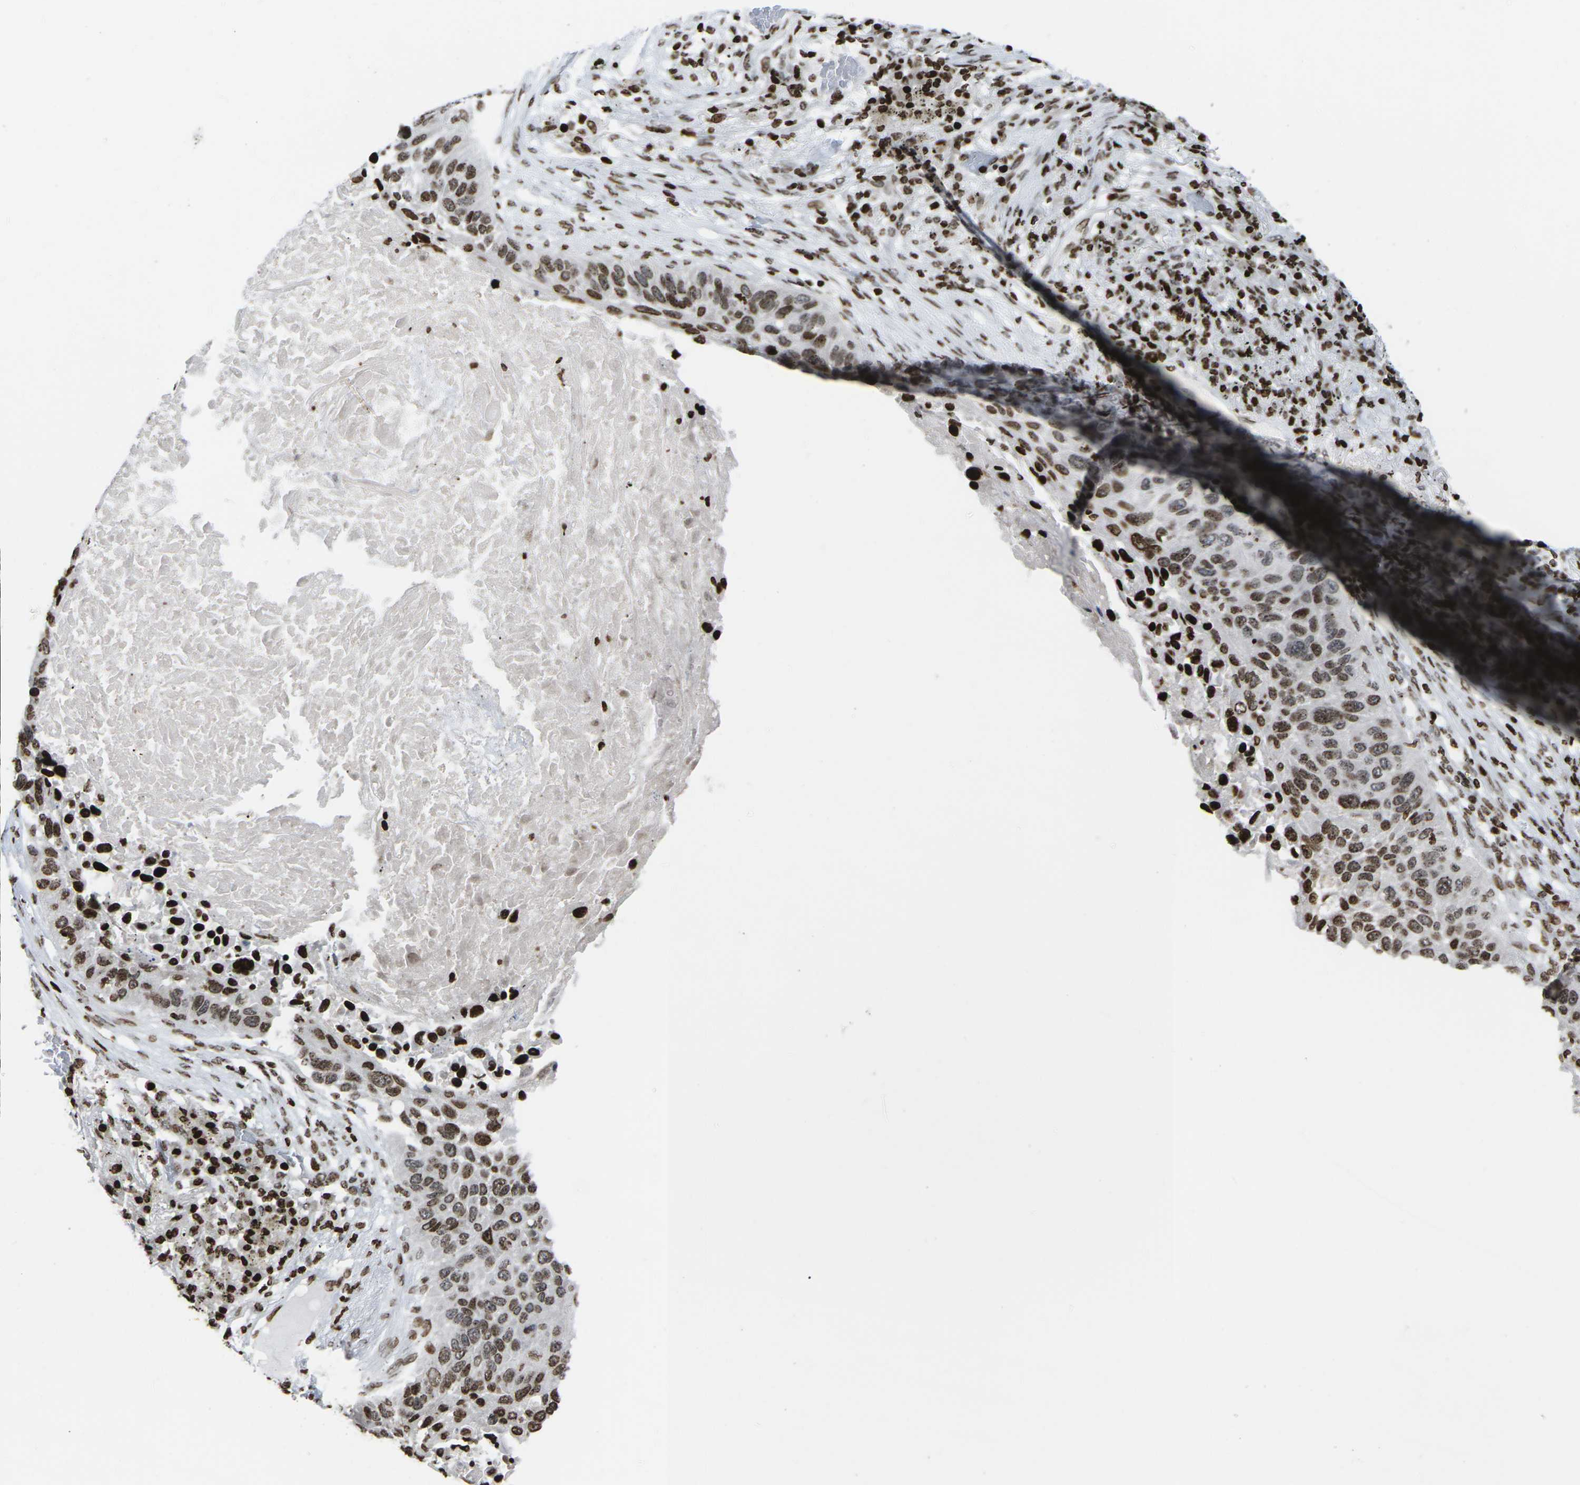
{"staining": {"intensity": "moderate", "quantity": ">75%", "location": "nuclear"}, "tissue": "lung cancer", "cell_type": "Tumor cells", "image_type": "cancer", "snomed": [{"axis": "morphology", "description": "Squamous cell carcinoma, NOS"}, {"axis": "topography", "description": "Lung"}], "caption": "Immunohistochemistry (IHC) histopathology image of neoplastic tissue: lung squamous cell carcinoma stained using immunohistochemistry displays medium levels of moderate protein expression localized specifically in the nuclear of tumor cells, appearing as a nuclear brown color.", "gene": "H1-4", "patient": {"sex": "male", "age": 57}}